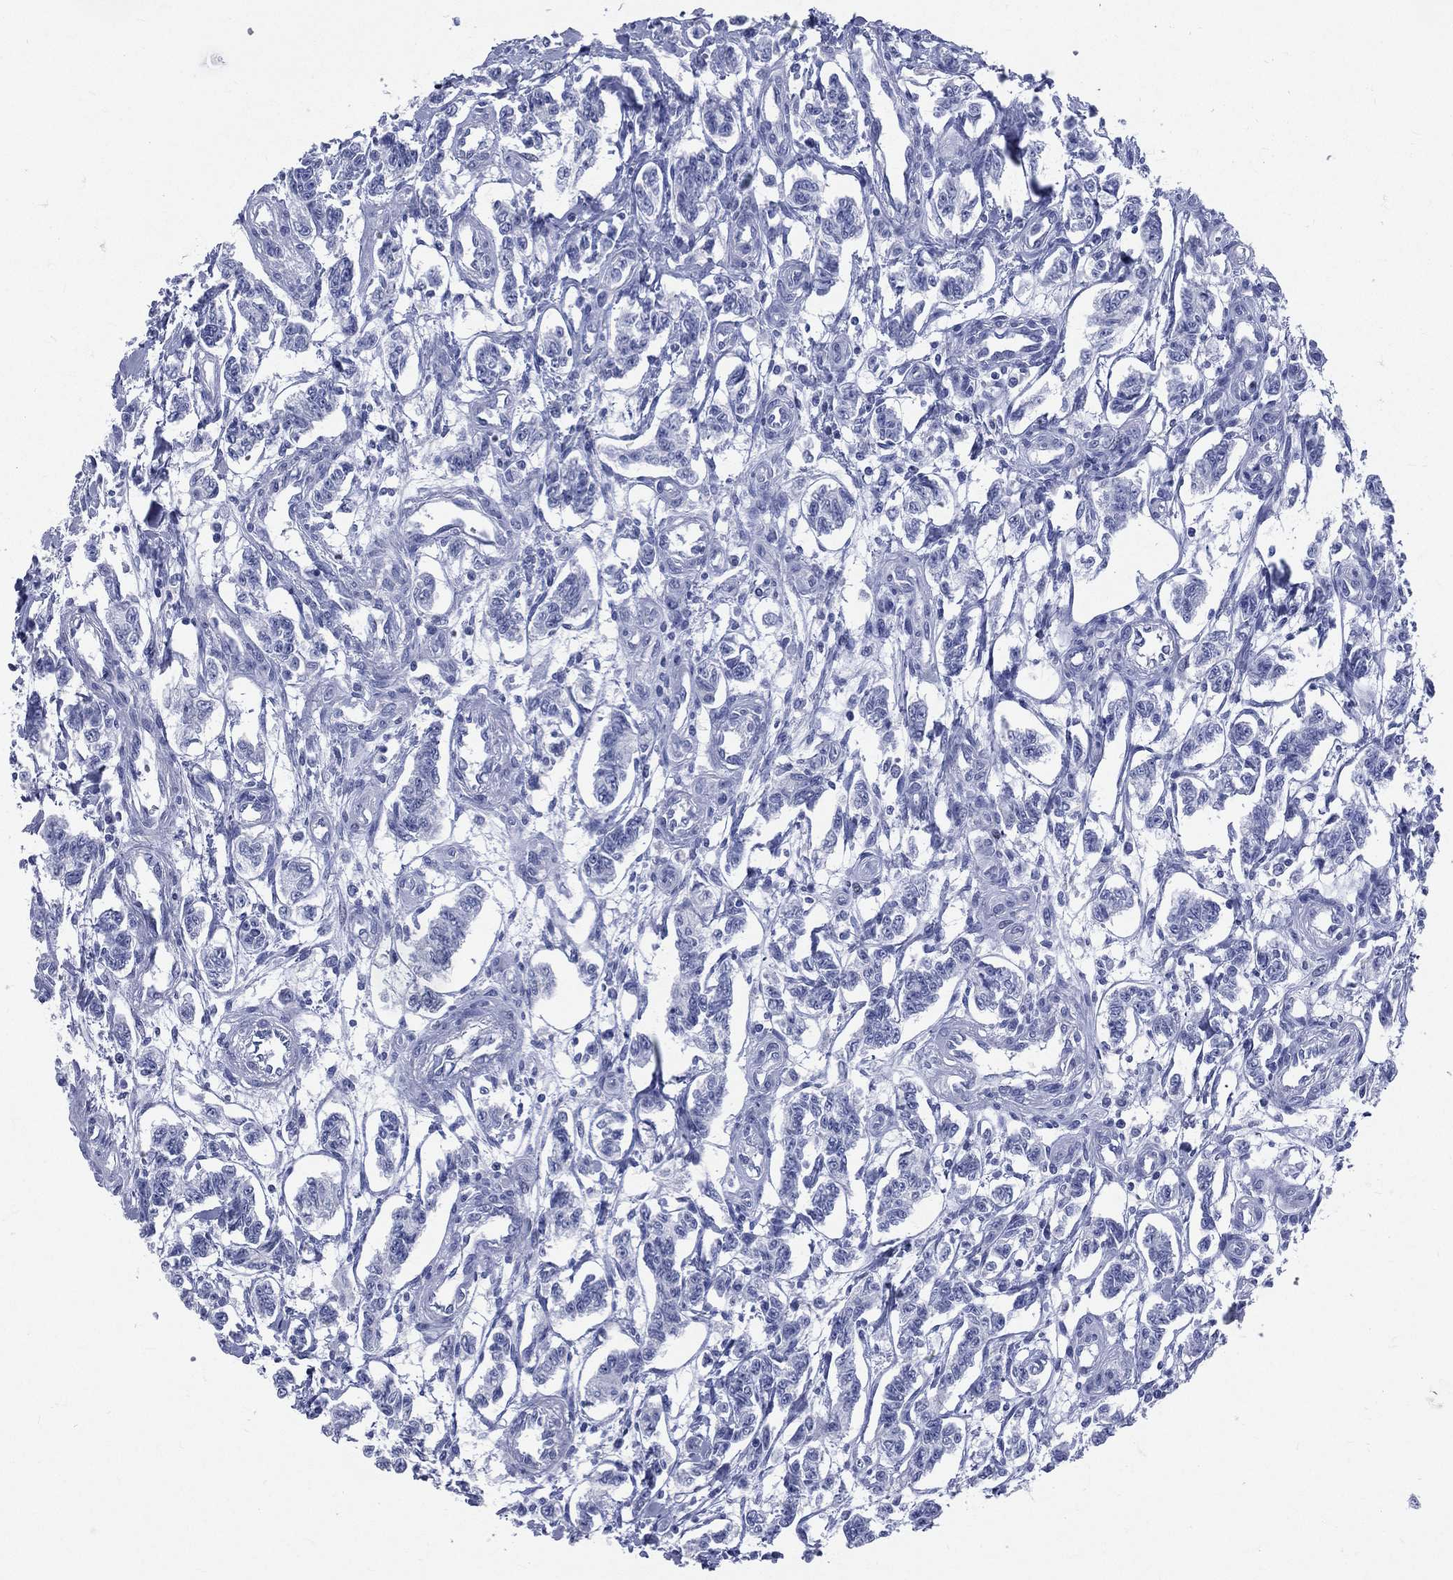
{"staining": {"intensity": "negative", "quantity": "none", "location": "none"}, "tissue": "carcinoid", "cell_type": "Tumor cells", "image_type": "cancer", "snomed": [{"axis": "morphology", "description": "Carcinoid, malignant, NOS"}, {"axis": "topography", "description": "Kidney"}], "caption": "DAB (3,3'-diaminobenzidine) immunohistochemical staining of human carcinoid displays no significant staining in tumor cells.", "gene": "CYLC1", "patient": {"sex": "female", "age": 41}}